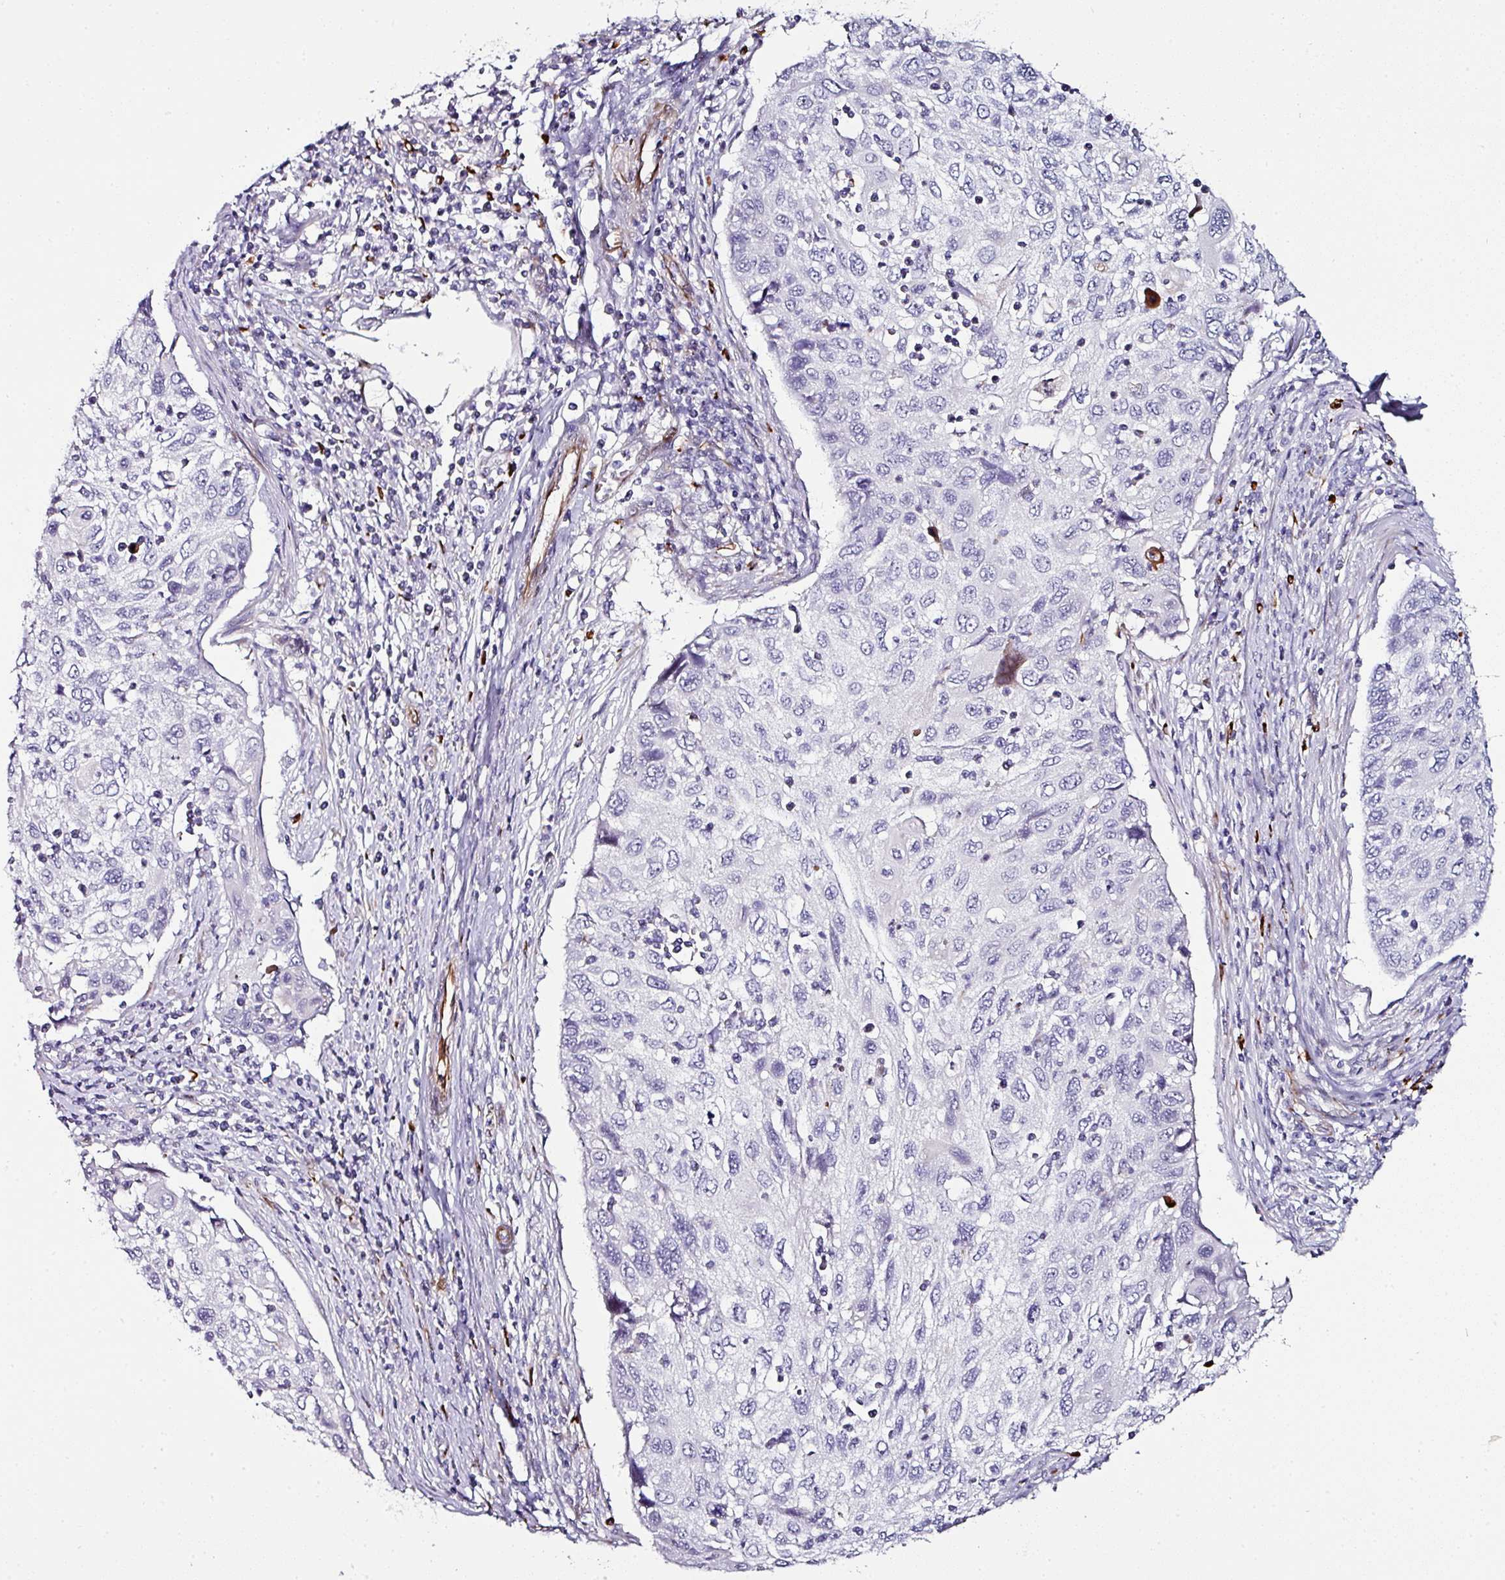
{"staining": {"intensity": "negative", "quantity": "none", "location": "none"}, "tissue": "cervical cancer", "cell_type": "Tumor cells", "image_type": "cancer", "snomed": [{"axis": "morphology", "description": "Squamous cell carcinoma, NOS"}, {"axis": "topography", "description": "Cervix"}], "caption": "An IHC micrograph of cervical cancer is shown. There is no staining in tumor cells of cervical cancer. Brightfield microscopy of immunohistochemistry stained with DAB (brown) and hematoxylin (blue), captured at high magnification.", "gene": "TMPRSS9", "patient": {"sex": "female", "age": 70}}